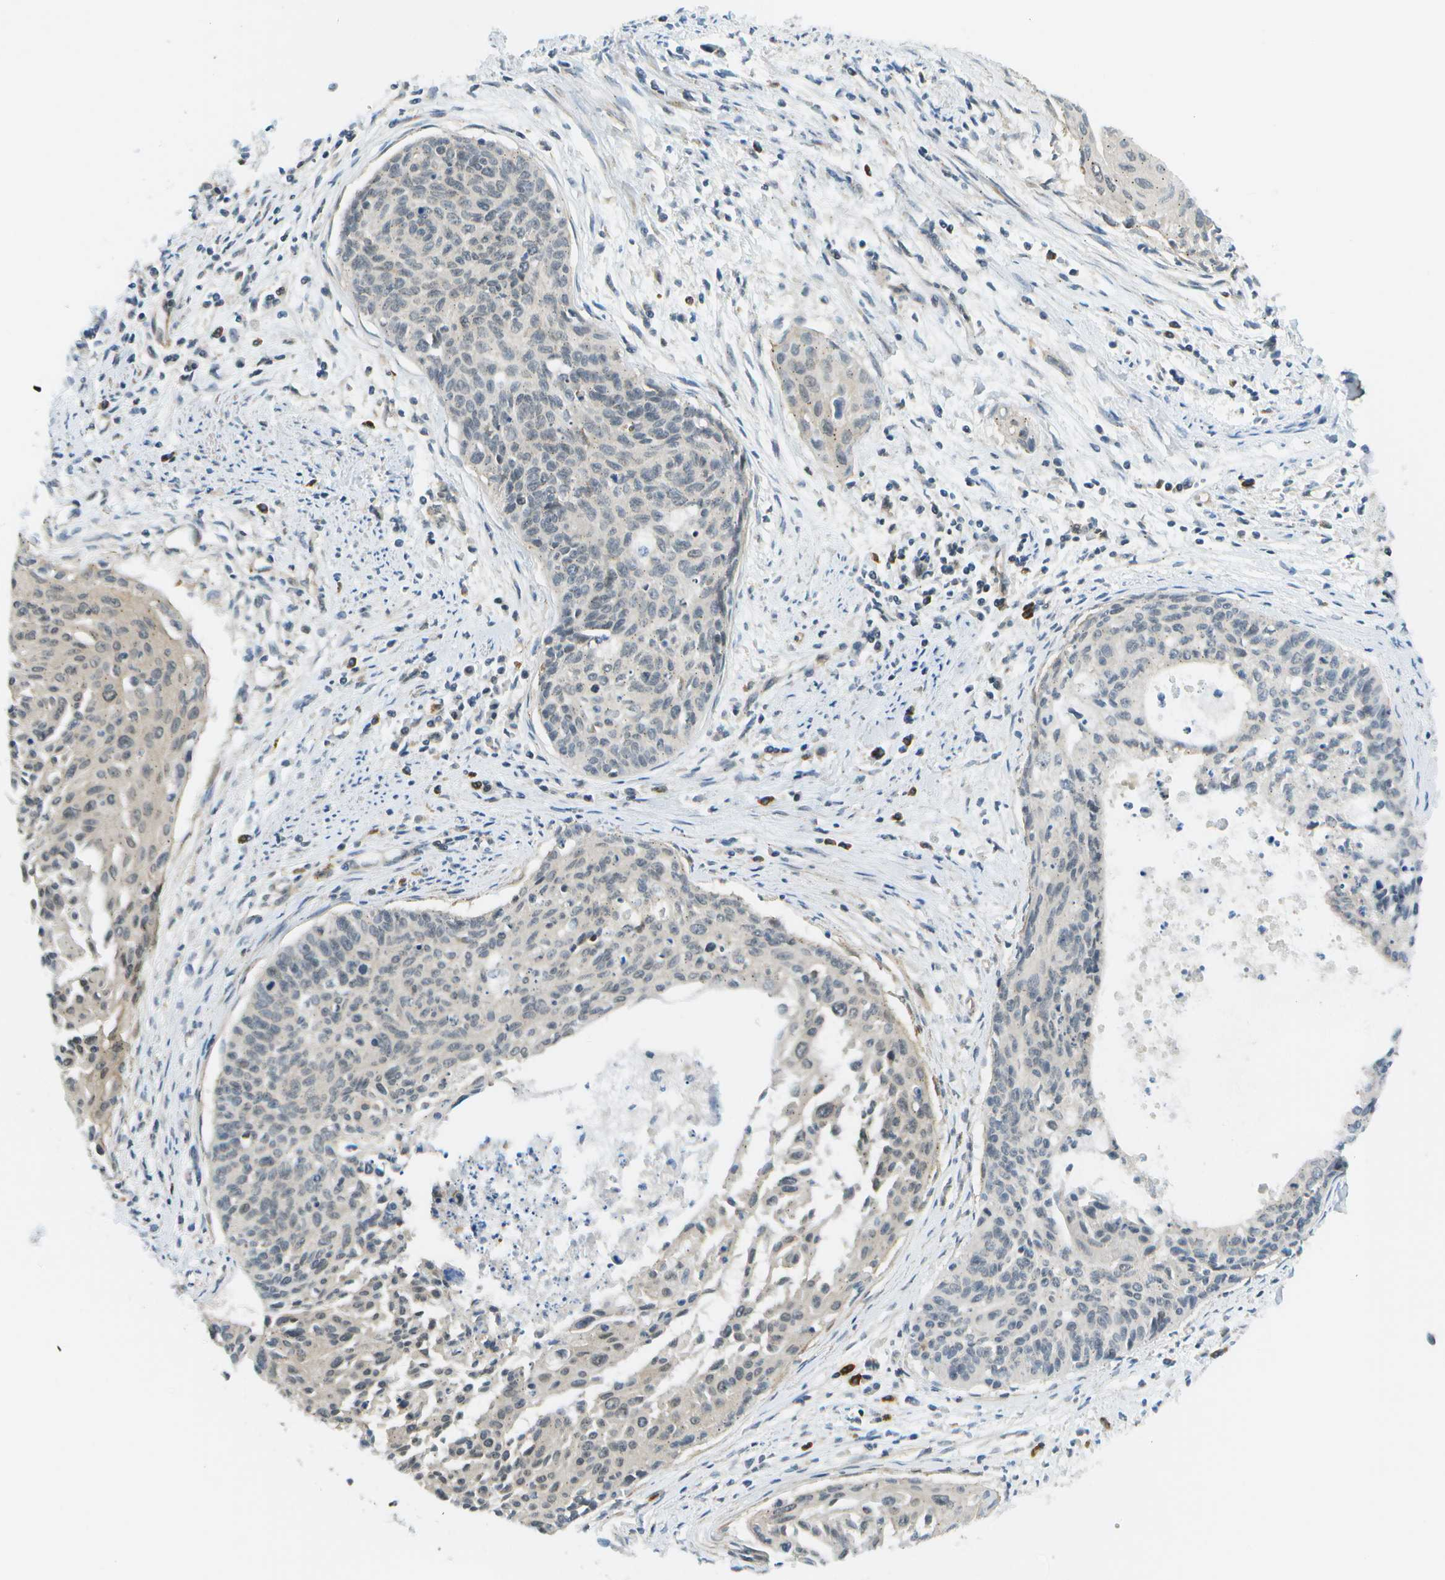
{"staining": {"intensity": "moderate", "quantity": "<25%", "location": "cytoplasmic/membranous"}, "tissue": "cervical cancer", "cell_type": "Tumor cells", "image_type": "cancer", "snomed": [{"axis": "morphology", "description": "Squamous cell carcinoma, NOS"}, {"axis": "topography", "description": "Cervix"}], "caption": "IHC histopathology image of human cervical cancer stained for a protein (brown), which demonstrates low levels of moderate cytoplasmic/membranous staining in about <25% of tumor cells.", "gene": "KIAA0040", "patient": {"sex": "female", "age": 55}}